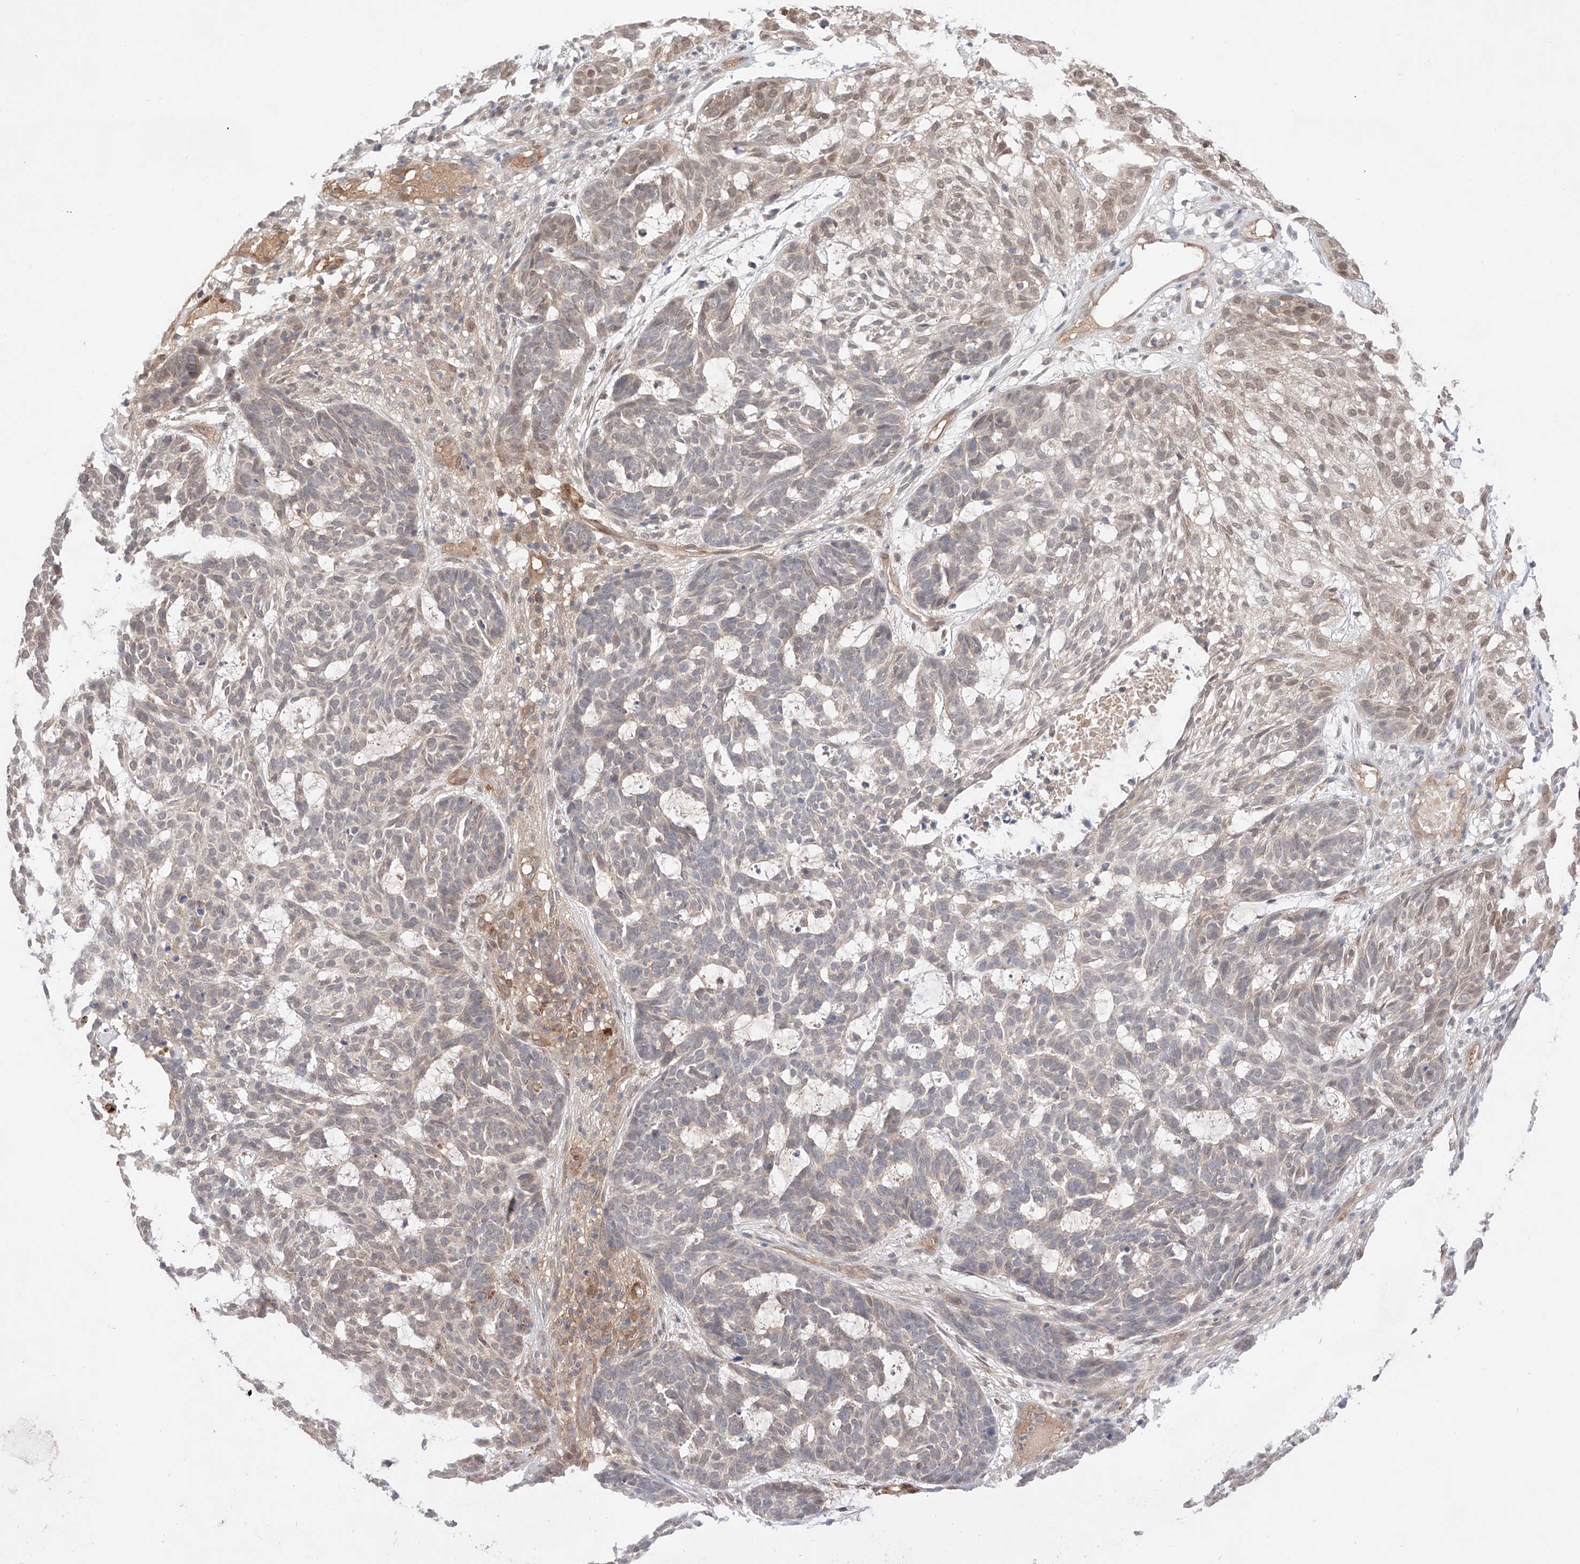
{"staining": {"intensity": "negative", "quantity": "none", "location": "none"}, "tissue": "skin cancer", "cell_type": "Tumor cells", "image_type": "cancer", "snomed": [{"axis": "morphology", "description": "Basal cell carcinoma"}, {"axis": "topography", "description": "Skin"}], "caption": "This is a photomicrograph of IHC staining of basal cell carcinoma (skin), which shows no expression in tumor cells. (Stains: DAB IHC with hematoxylin counter stain, Microscopy: brightfield microscopy at high magnification).", "gene": "ZNF124", "patient": {"sex": "male", "age": 85}}